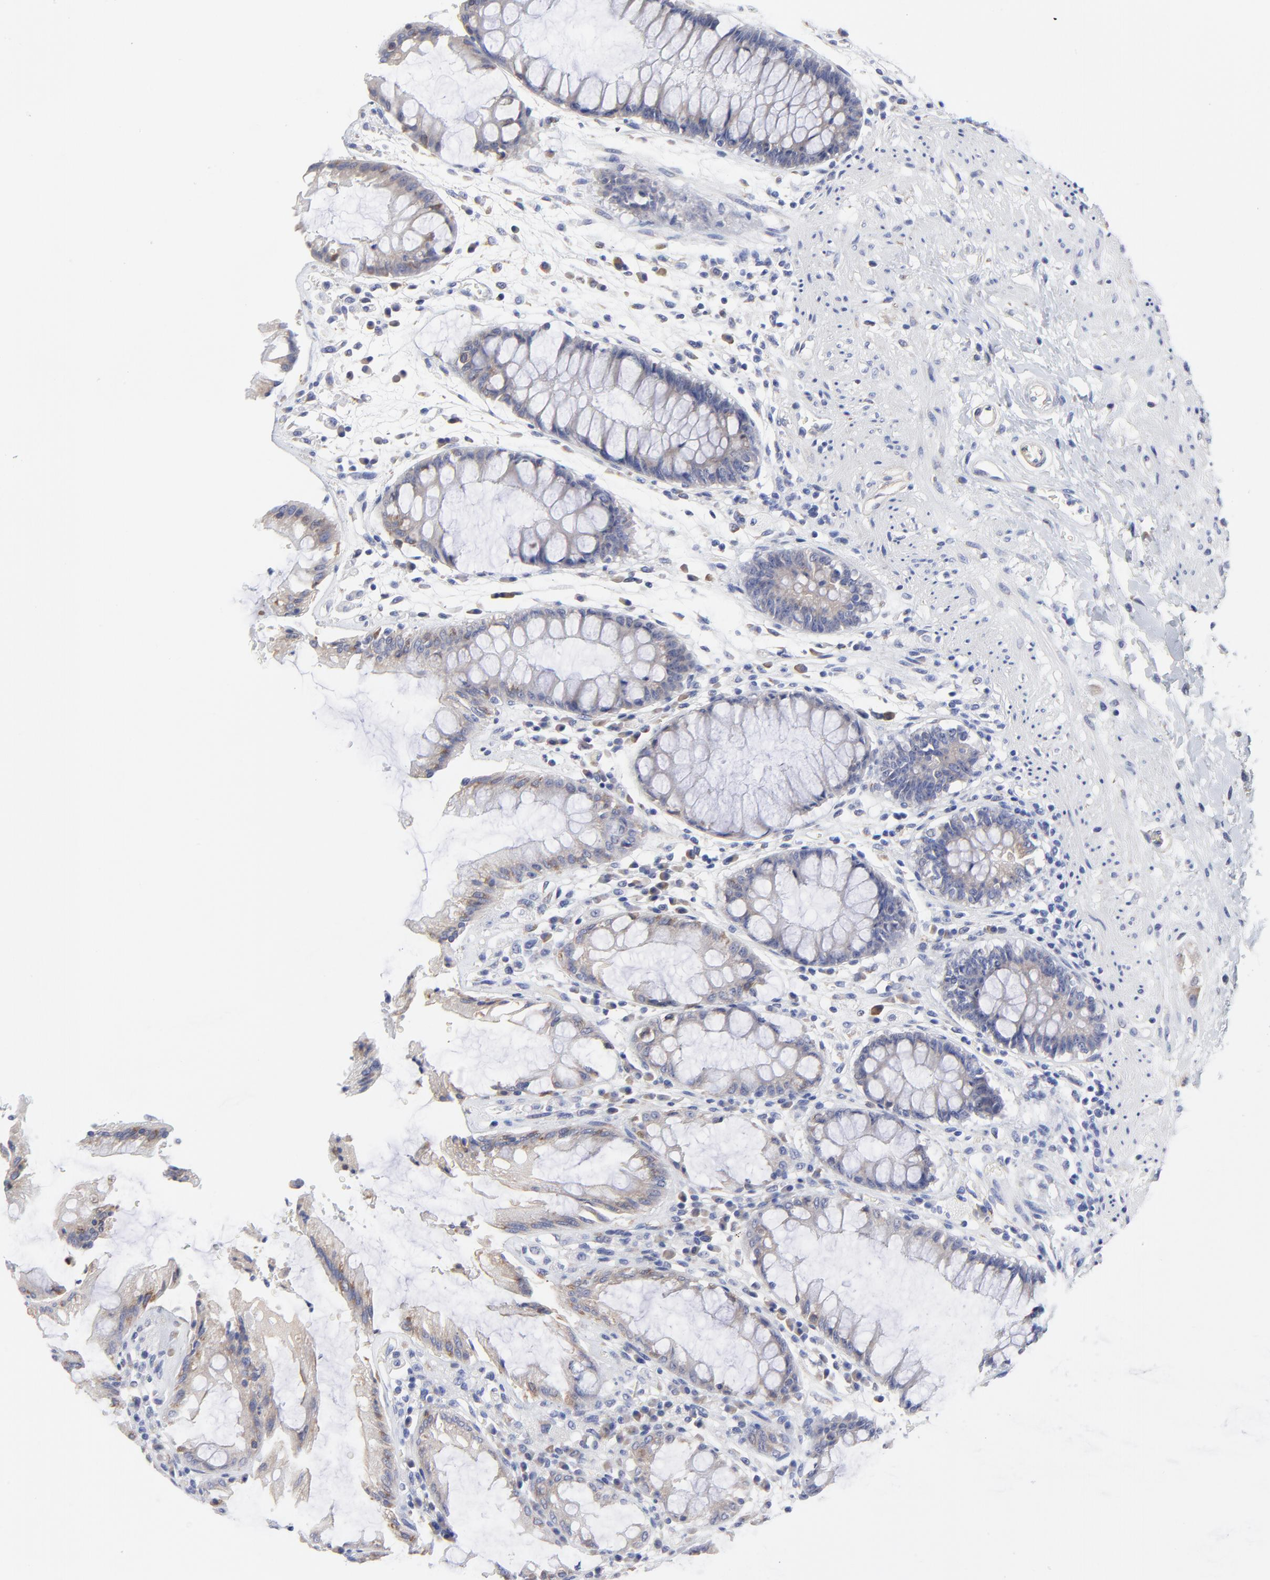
{"staining": {"intensity": "weak", "quantity": ">75%", "location": "cytoplasmic/membranous"}, "tissue": "rectum", "cell_type": "Glandular cells", "image_type": "normal", "snomed": [{"axis": "morphology", "description": "Normal tissue, NOS"}, {"axis": "topography", "description": "Rectum"}], "caption": "Protein expression analysis of benign rectum demonstrates weak cytoplasmic/membranous staining in about >75% of glandular cells. (brown staining indicates protein expression, while blue staining denotes nuclei).", "gene": "DUSP9", "patient": {"sex": "female", "age": 46}}